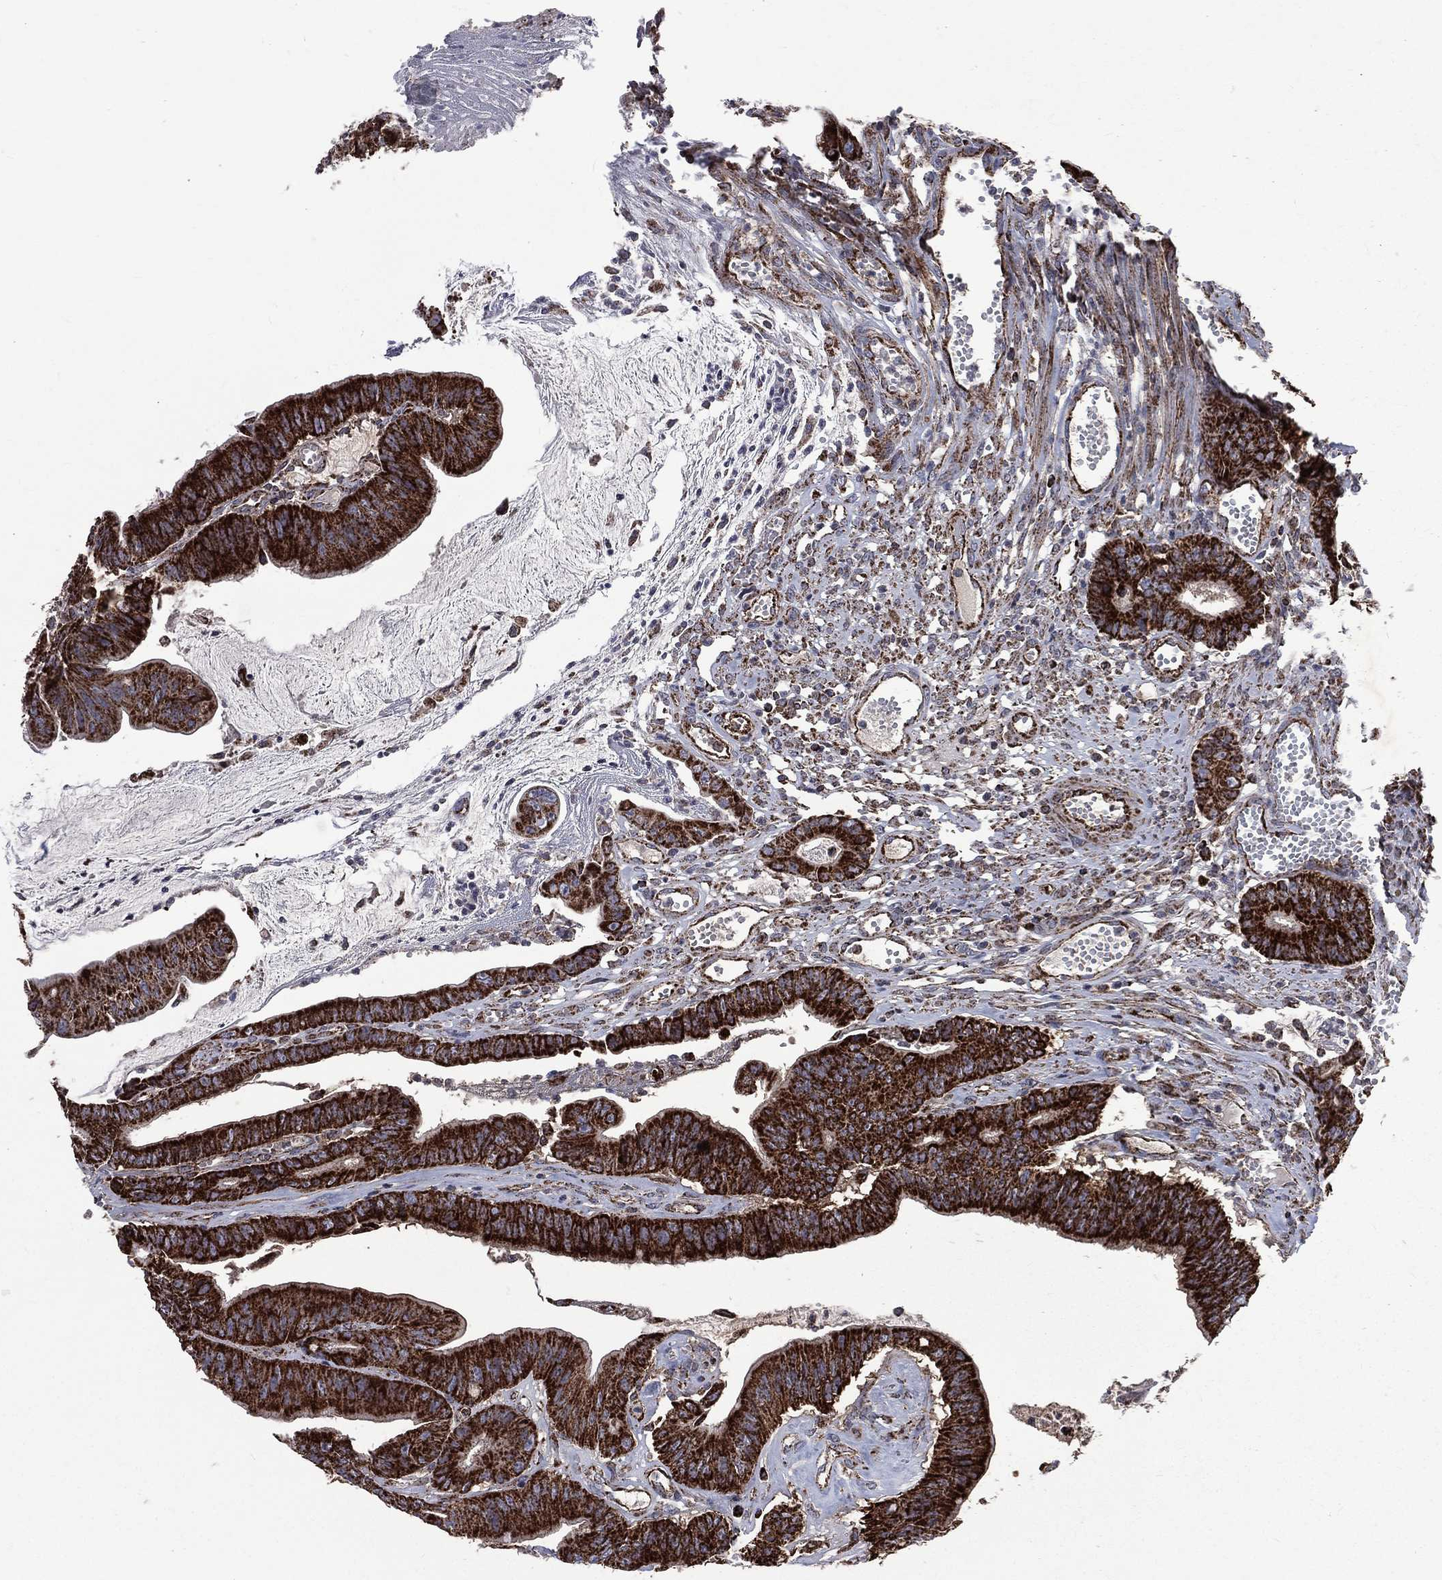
{"staining": {"intensity": "strong", "quantity": ">75%", "location": "cytoplasmic/membranous"}, "tissue": "colorectal cancer", "cell_type": "Tumor cells", "image_type": "cancer", "snomed": [{"axis": "morphology", "description": "Adenocarcinoma, NOS"}, {"axis": "topography", "description": "Colon"}], "caption": "Immunohistochemistry of adenocarcinoma (colorectal) shows high levels of strong cytoplasmic/membranous expression in approximately >75% of tumor cells.", "gene": "GOT2", "patient": {"sex": "female", "age": 69}}